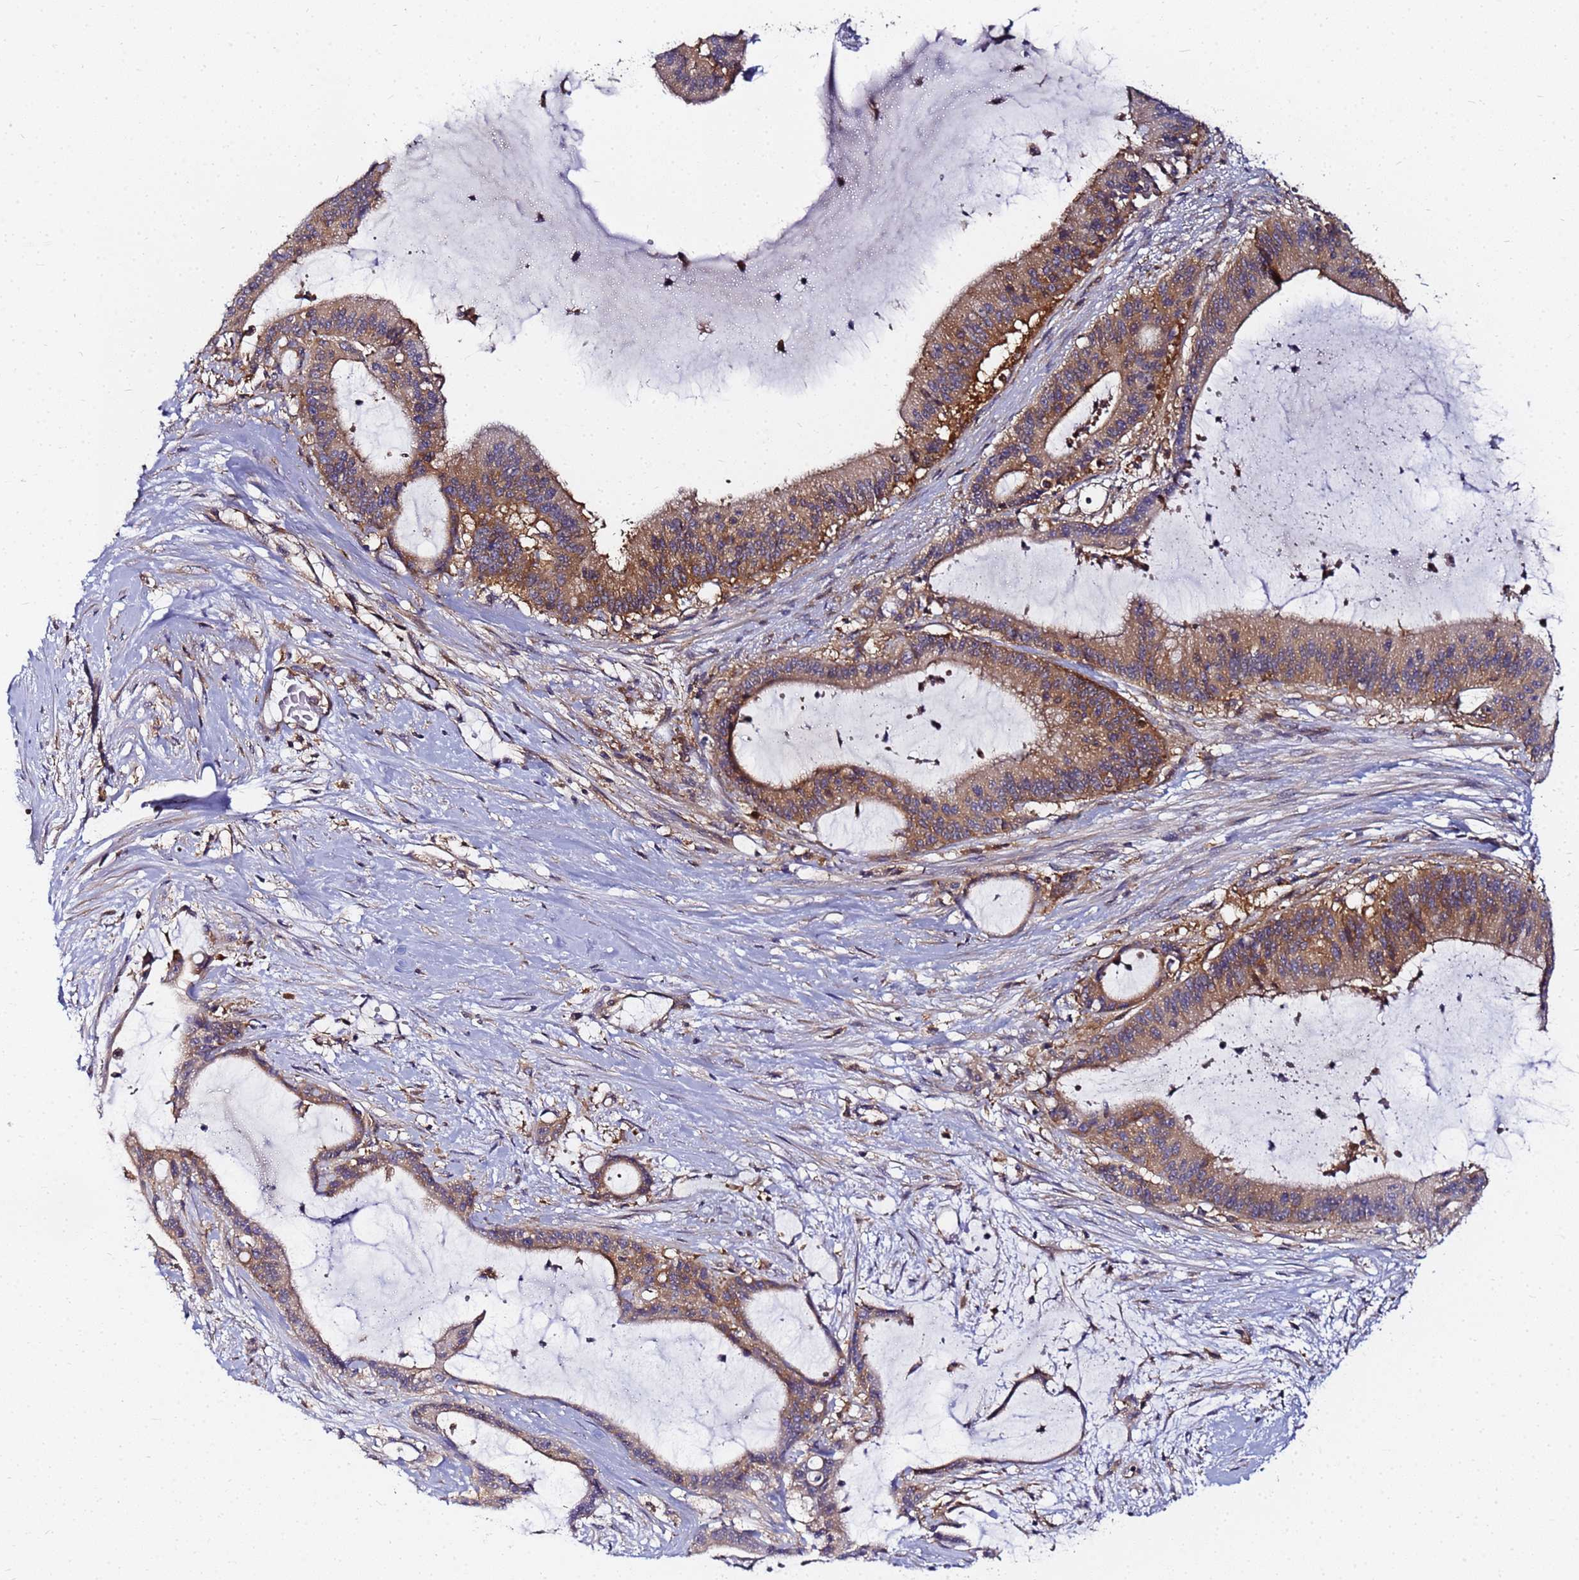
{"staining": {"intensity": "moderate", "quantity": ">75%", "location": "cytoplasmic/membranous"}, "tissue": "liver cancer", "cell_type": "Tumor cells", "image_type": "cancer", "snomed": [{"axis": "morphology", "description": "Normal tissue, NOS"}, {"axis": "morphology", "description": "Cholangiocarcinoma"}, {"axis": "topography", "description": "Liver"}, {"axis": "topography", "description": "Peripheral nerve tissue"}], "caption": "A brown stain highlights moderate cytoplasmic/membranous staining of a protein in human liver cholangiocarcinoma tumor cells.", "gene": "CHM", "patient": {"sex": "female", "age": 73}}